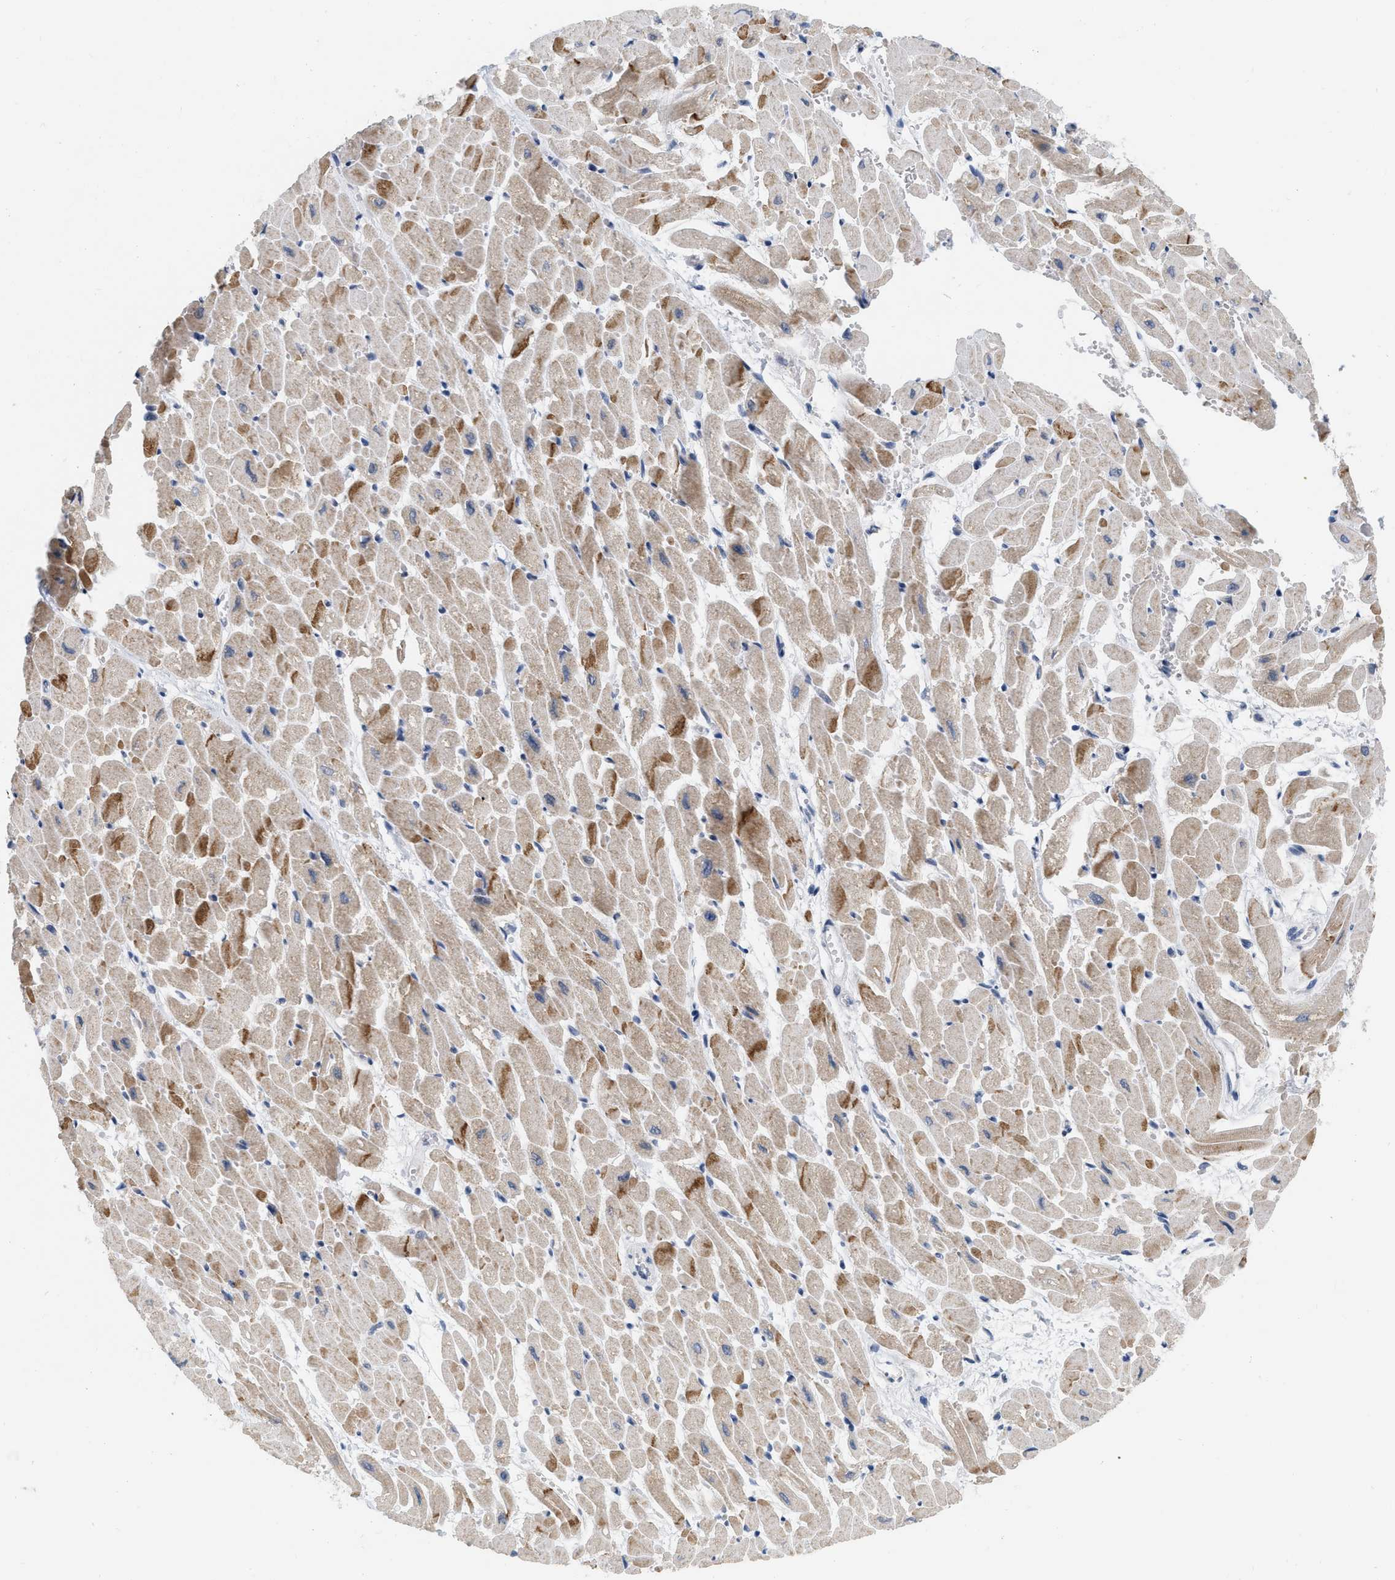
{"staining": {"intensity": "moderate", "quantity": "25%-75%", "location": "cytoplasmic/membranous"}, "tissue": "heart muscle", "cell_type": "Cardiomyocytes", "image_type": "normal", "snomed": [{"axis": "morphology", "description": "Normal tissue, NOS"}, {"axis": "topography", "description": "Heart"}], "caption": "Protein expression analysis of benign heart muscle reveals moderate cytoplasmic/membranous staining in about 25%-75% of cardiomyocytes. (IHC, brightfield microscopy, high magnification).", "gene": "XIRP1", "patient": {"sex": "male", "age": 45}}